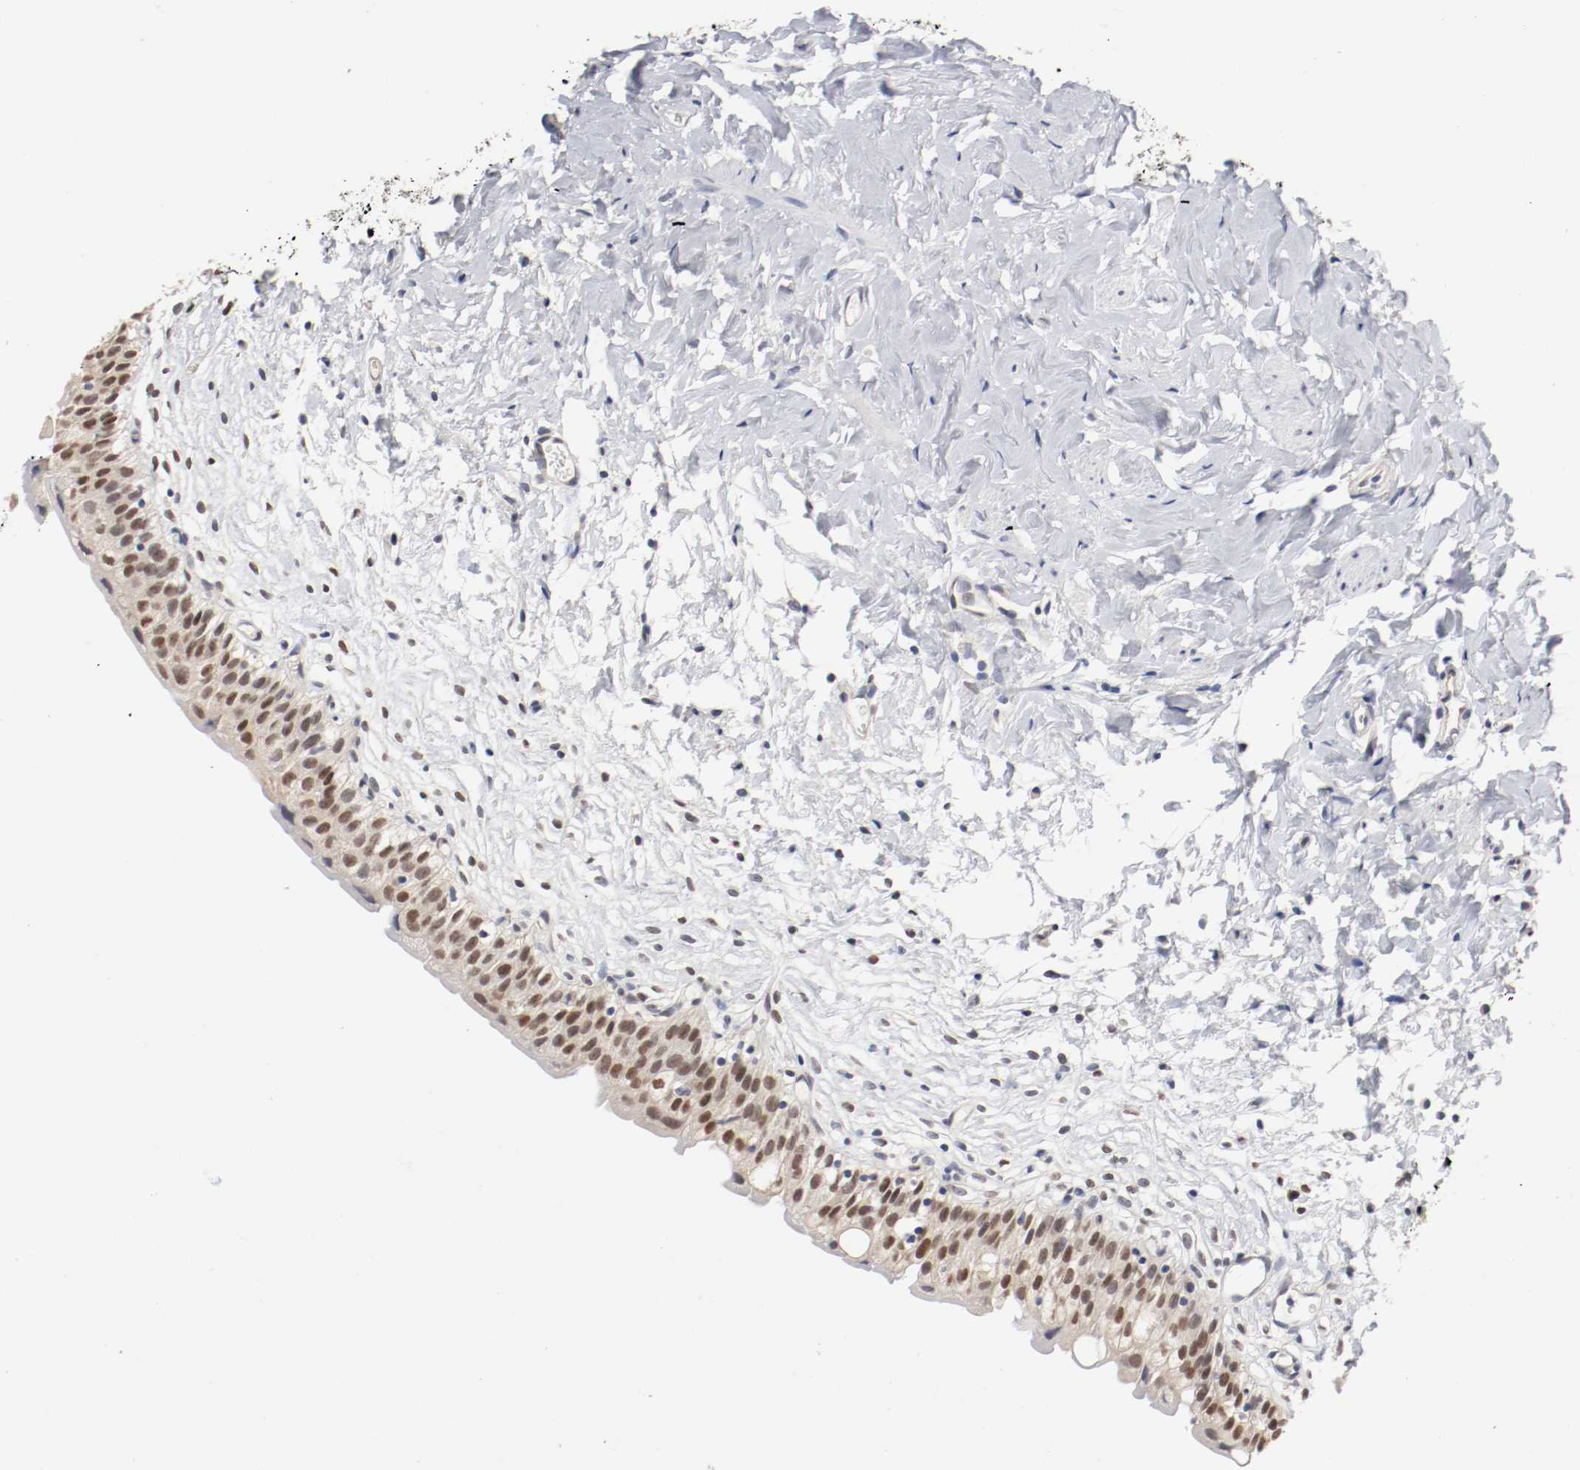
{"staining": {"intensity": "strong", "quantity": ">75%", "location": "cytoplasmic/membranous,nuclear"}, "tissue": "urinary bladder", "cell_type": "Urothelial cells", "image_type": "normal", "snomed": [{"axis": "morphology", "description": "Normal tissue, NOS"}, {"axis": "topography", "description": "Urinary bladder"}], "caption": "Immunohistochemical staining of benign urinary bladder exhibits strong cytoplasmic/membranous,nuclear protein positivity in approximately >75% of urothelial cells. The staining was performed using DAB (3,3'-diaminobenzidine), with brown indicating positive protein expression. Nuclei are stained blue with hematoxylin.", "gene": "FOSL2", "patient": {"sex": "female", "age": 80}}